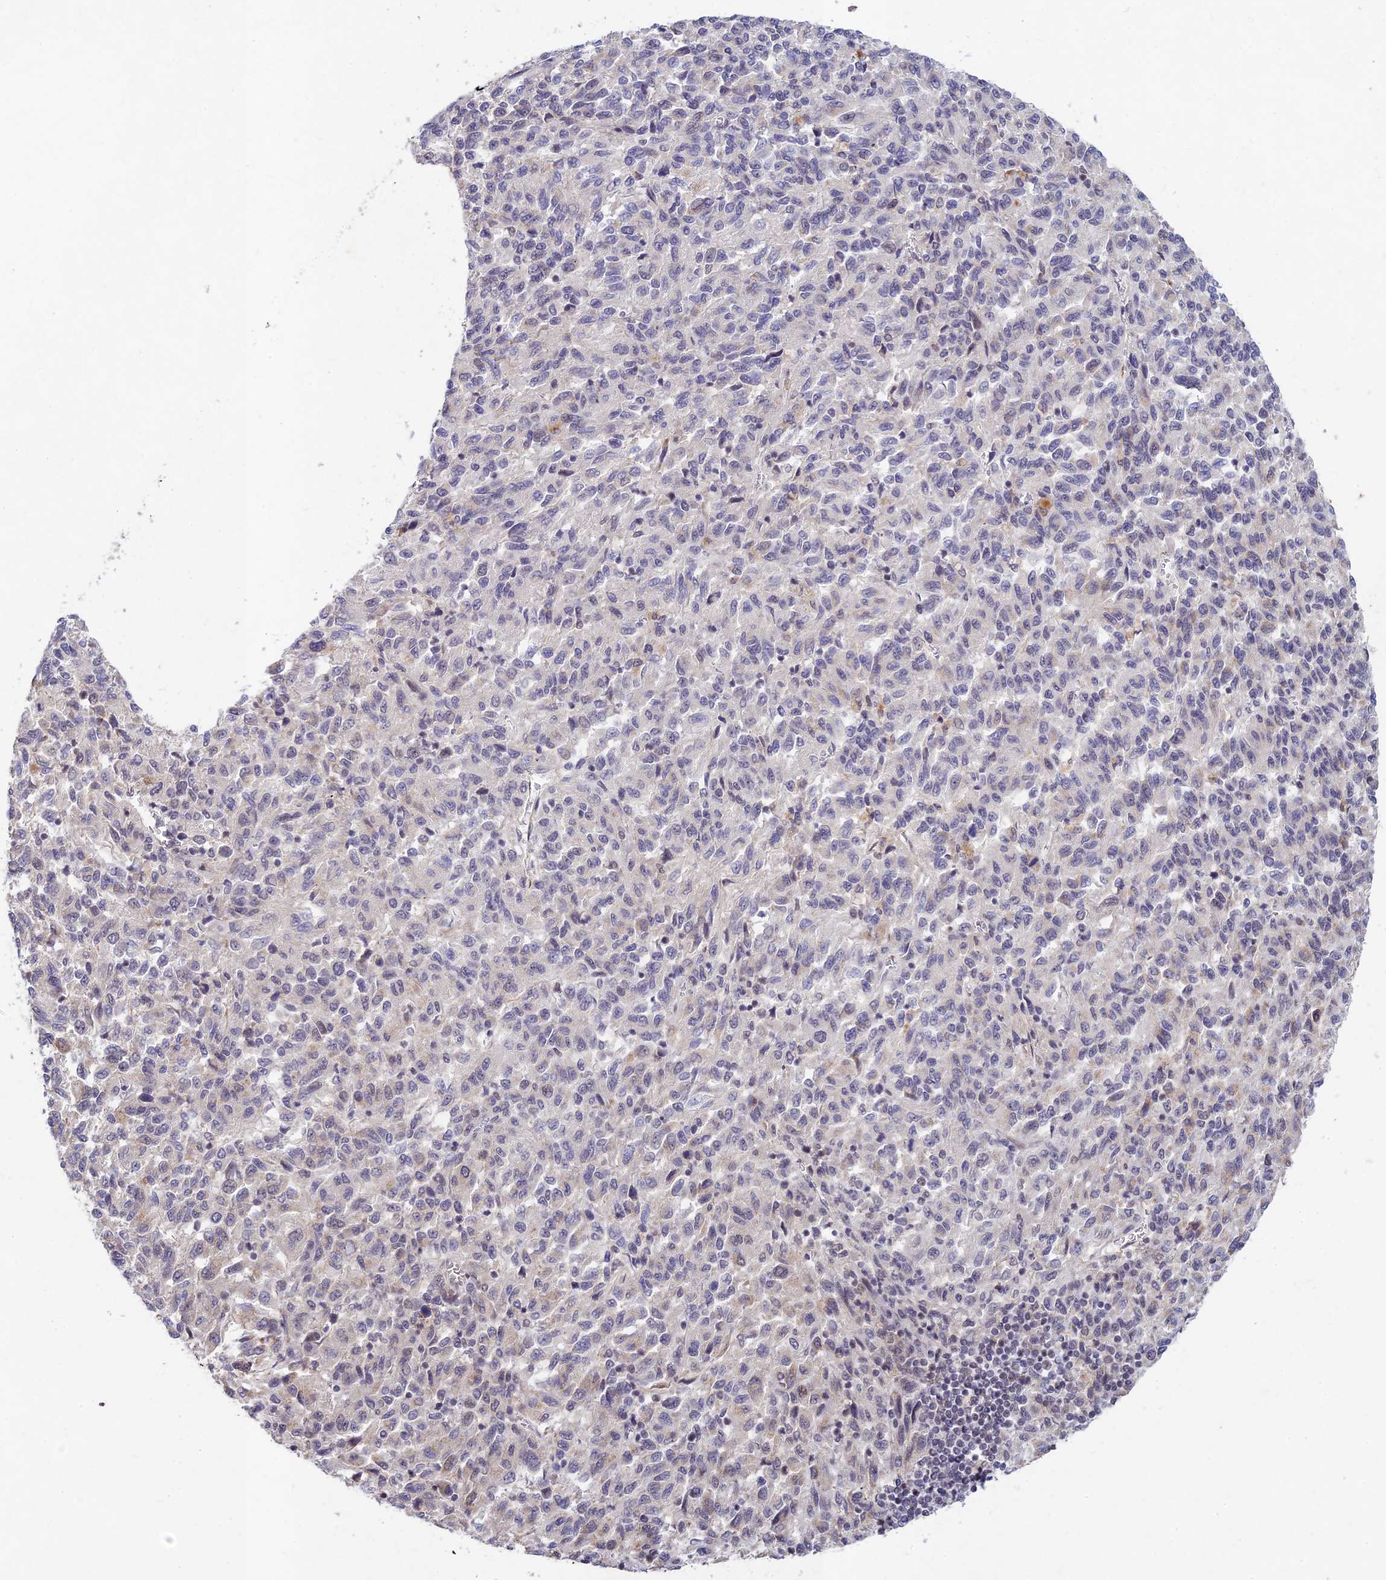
{"staining": {"intensity": "weak", "quantity": "<25%", "location": "cytoplasmic/membranous"}, "tissue": "melanoma", "cell_type": "Tumor cells", "image_type": "cancer", "snomed": [{"axis": "morphology", "description": "Malignant melanoma, Metastatic site"}, {"axis": "topography", "description": "Lung"}], "caption": "High magnification brightfield microscopy of malignant melanoma (metastatic site) stained with DAB (brown) and counterstained with hematoxylin (blue): tumor cells show no significant positivity.", "gene": "RAVER1", "patient": {"sex": "male", "age": 64}}